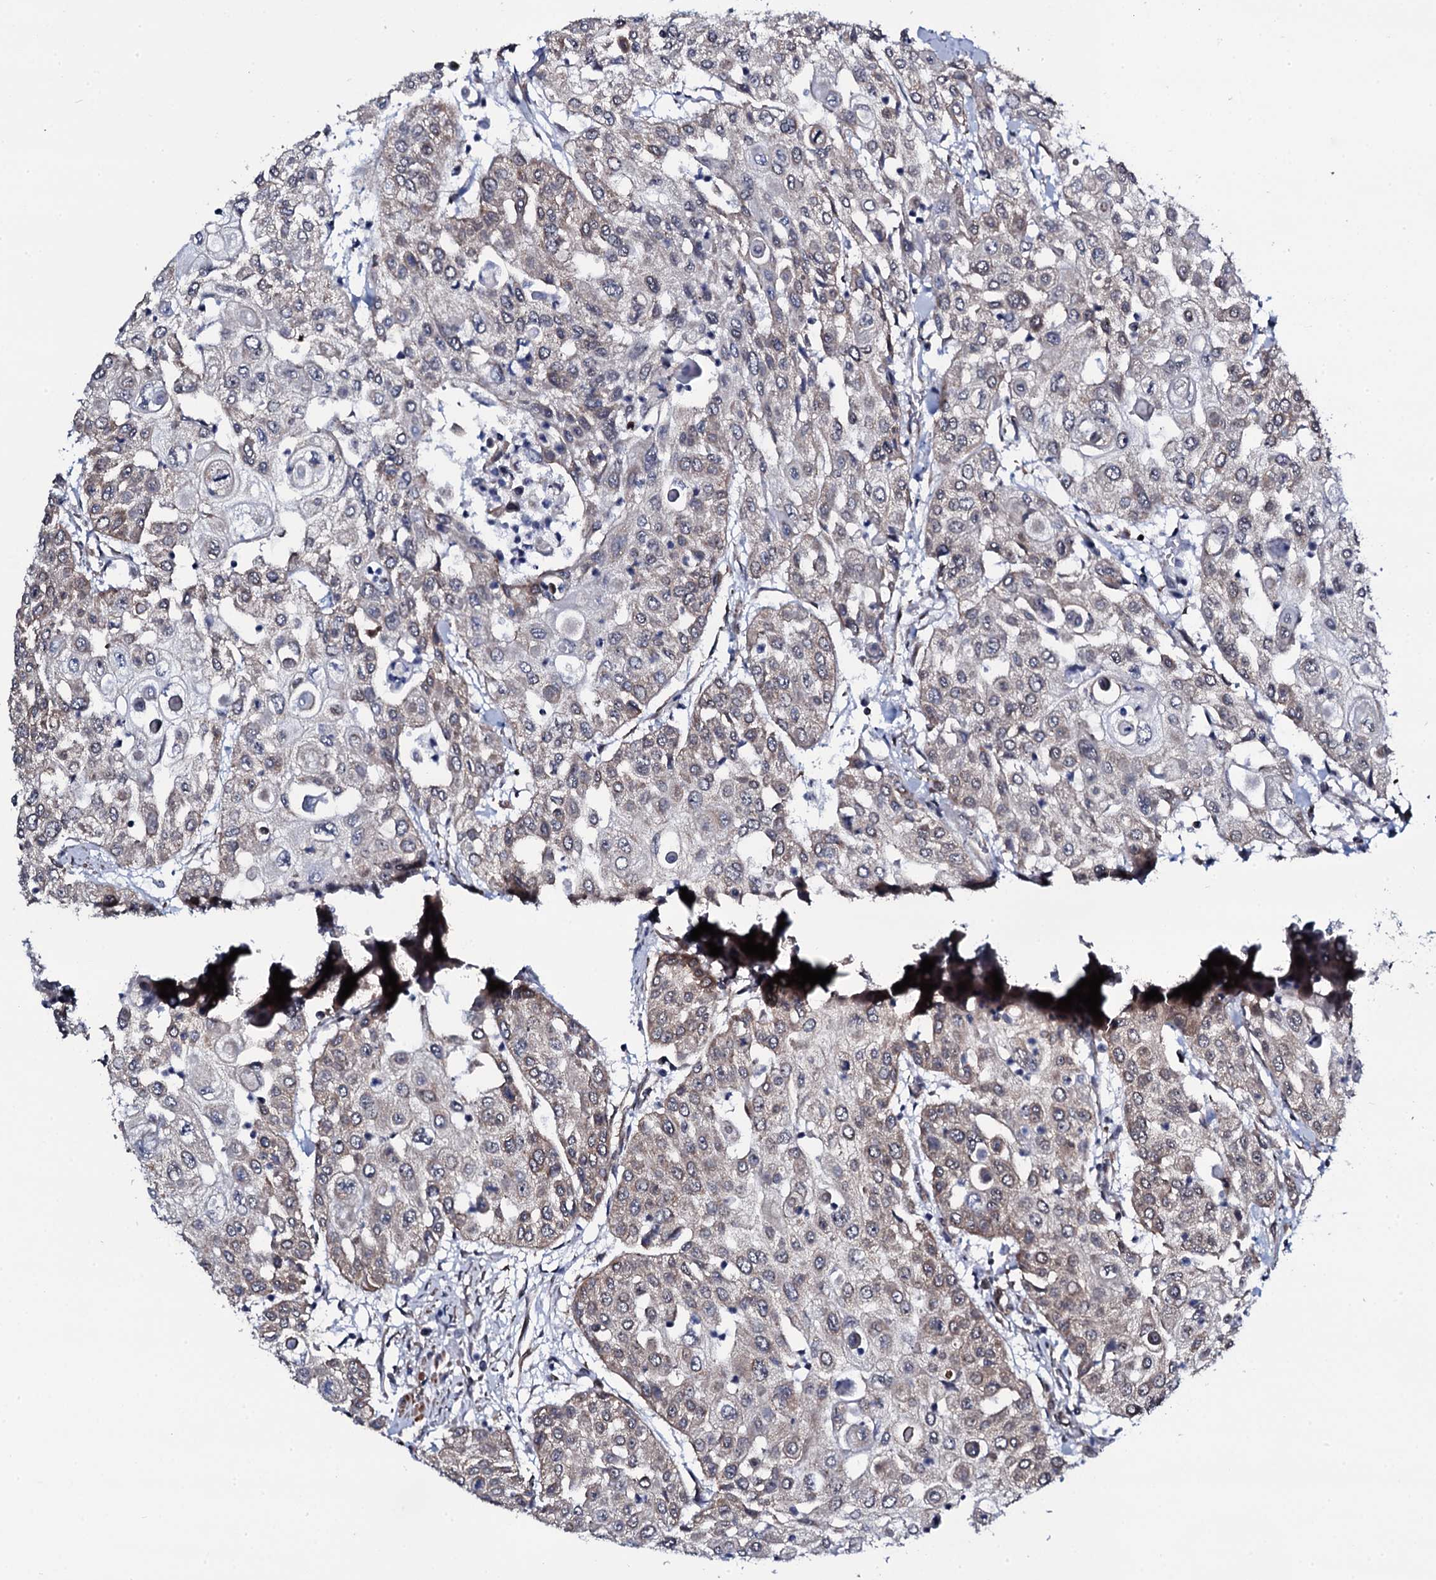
{"staining": {"intensity": "weak", "quantity": "25%-75%", "location": "cytoplasmic/membranous"}, "tissue": "urothelial cancer", "cell_type": "Tumor cells", "image_type": "cancer", "snomed": [{"axis": "morphology", "description": "Urothelial carcinoma, High grade"}, {"axis": "topography", "description": "Urinary bladder"}], "caption": "Approximately 25%-75% of tumor cells in human urothelial carcinoma (high-grade) display weak cytoplasmic/membranous protein staining as visualized by brown immunohistochemical staining.", "gene": "CWC15", "patient": {"sex": "female", "age": 79}}